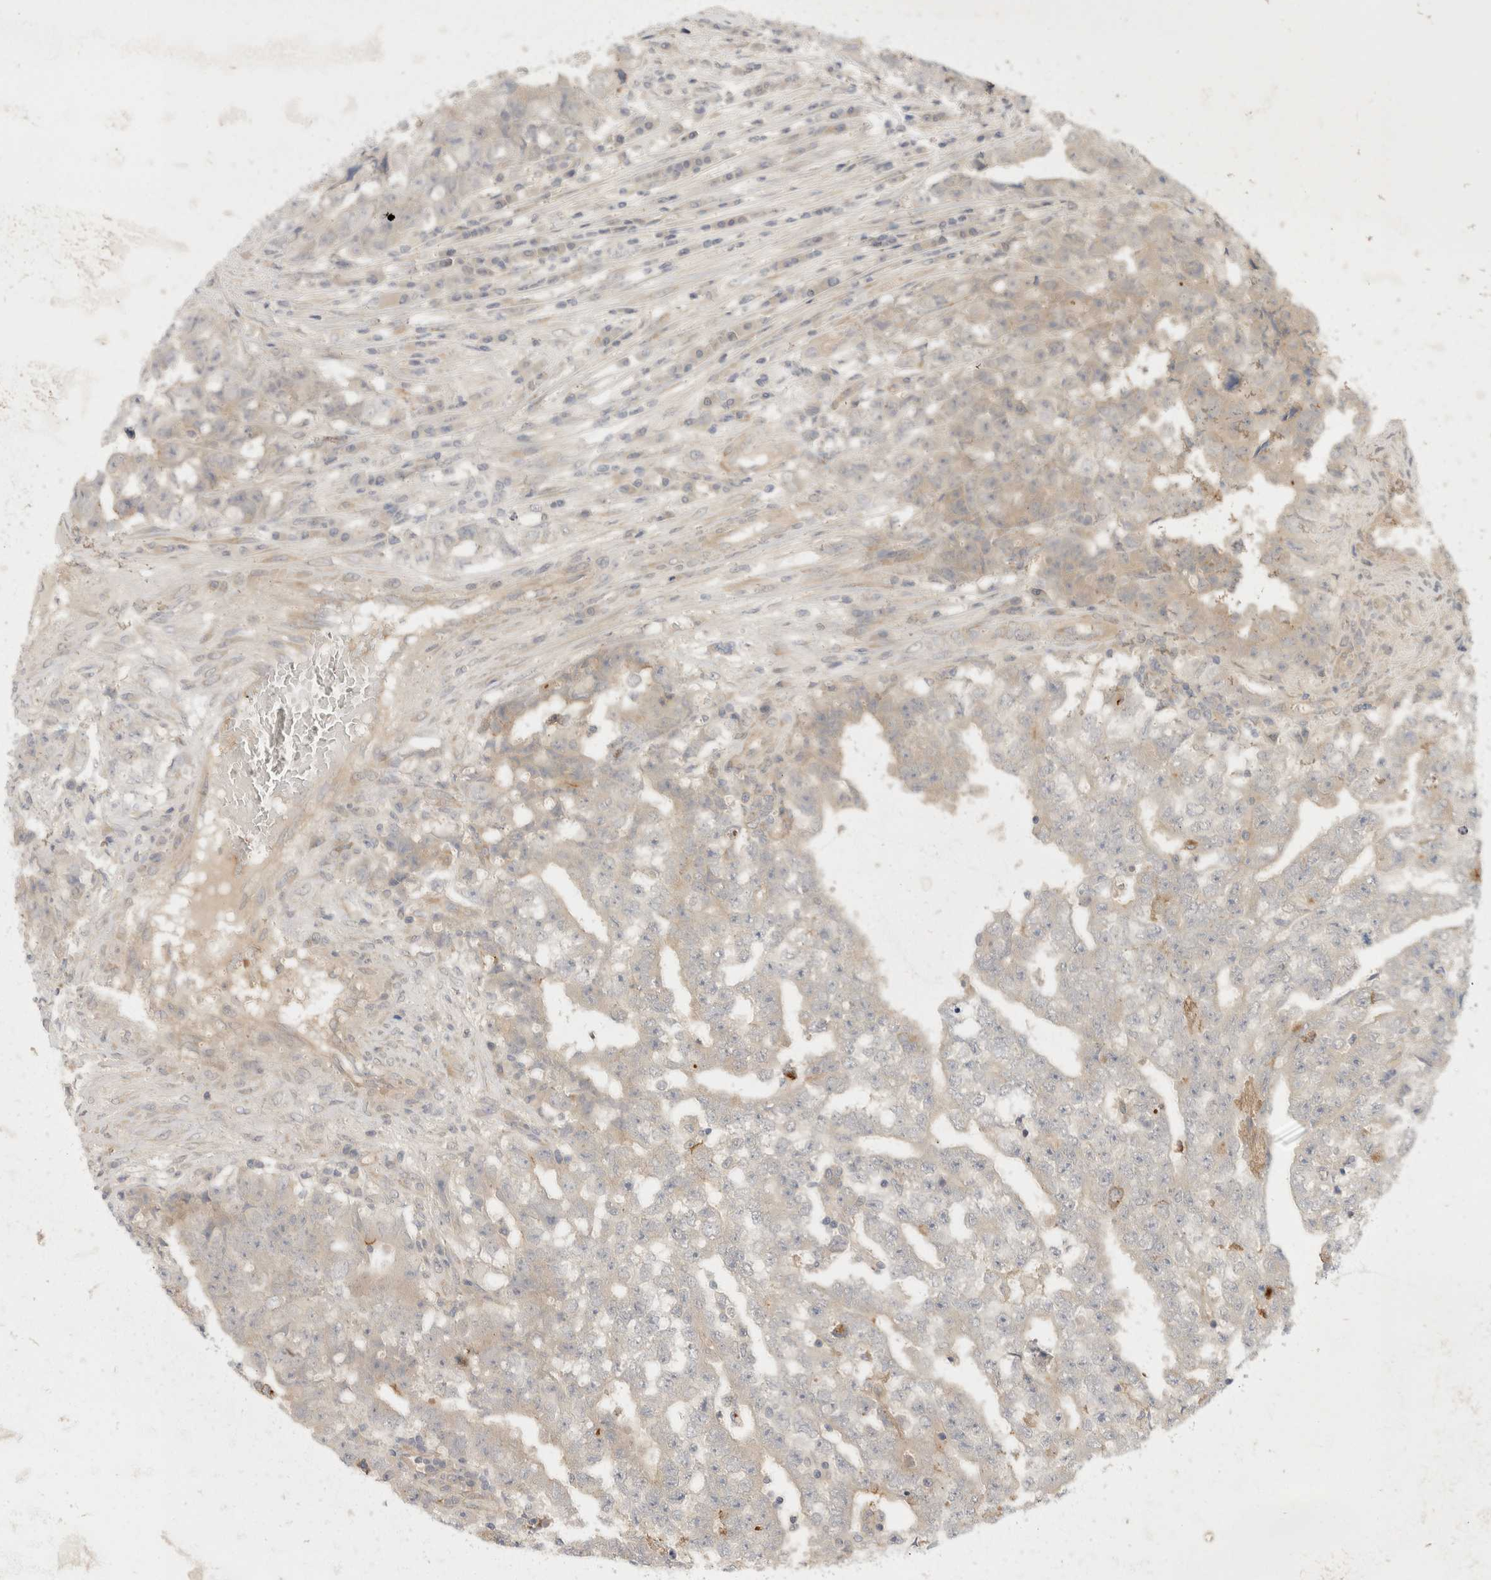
{"staining": {"intensity": "weak", "quantity": "<25%", "location": "cytoplasmic/membranous"}, "tissue": "testis cancer", "cell_type": "Tumor cells", "image_type": "cancer", "snomed": [{"axis": "morphology", "description": "Carcinoma, Embryonal, NOS"}, {"axis": "topography", "description": "Testis"}], "caption": "A histopathology image of human testis cancer (embryonal carcinoma) is negative for staining in tumor cells. (Brightfield microscopy of DAB (3,3'-diaminobenzidine) immunohistochemistry at high magnification).", "gene": "EIF4G3", "patient": {"sex": "male", "age": 25}}